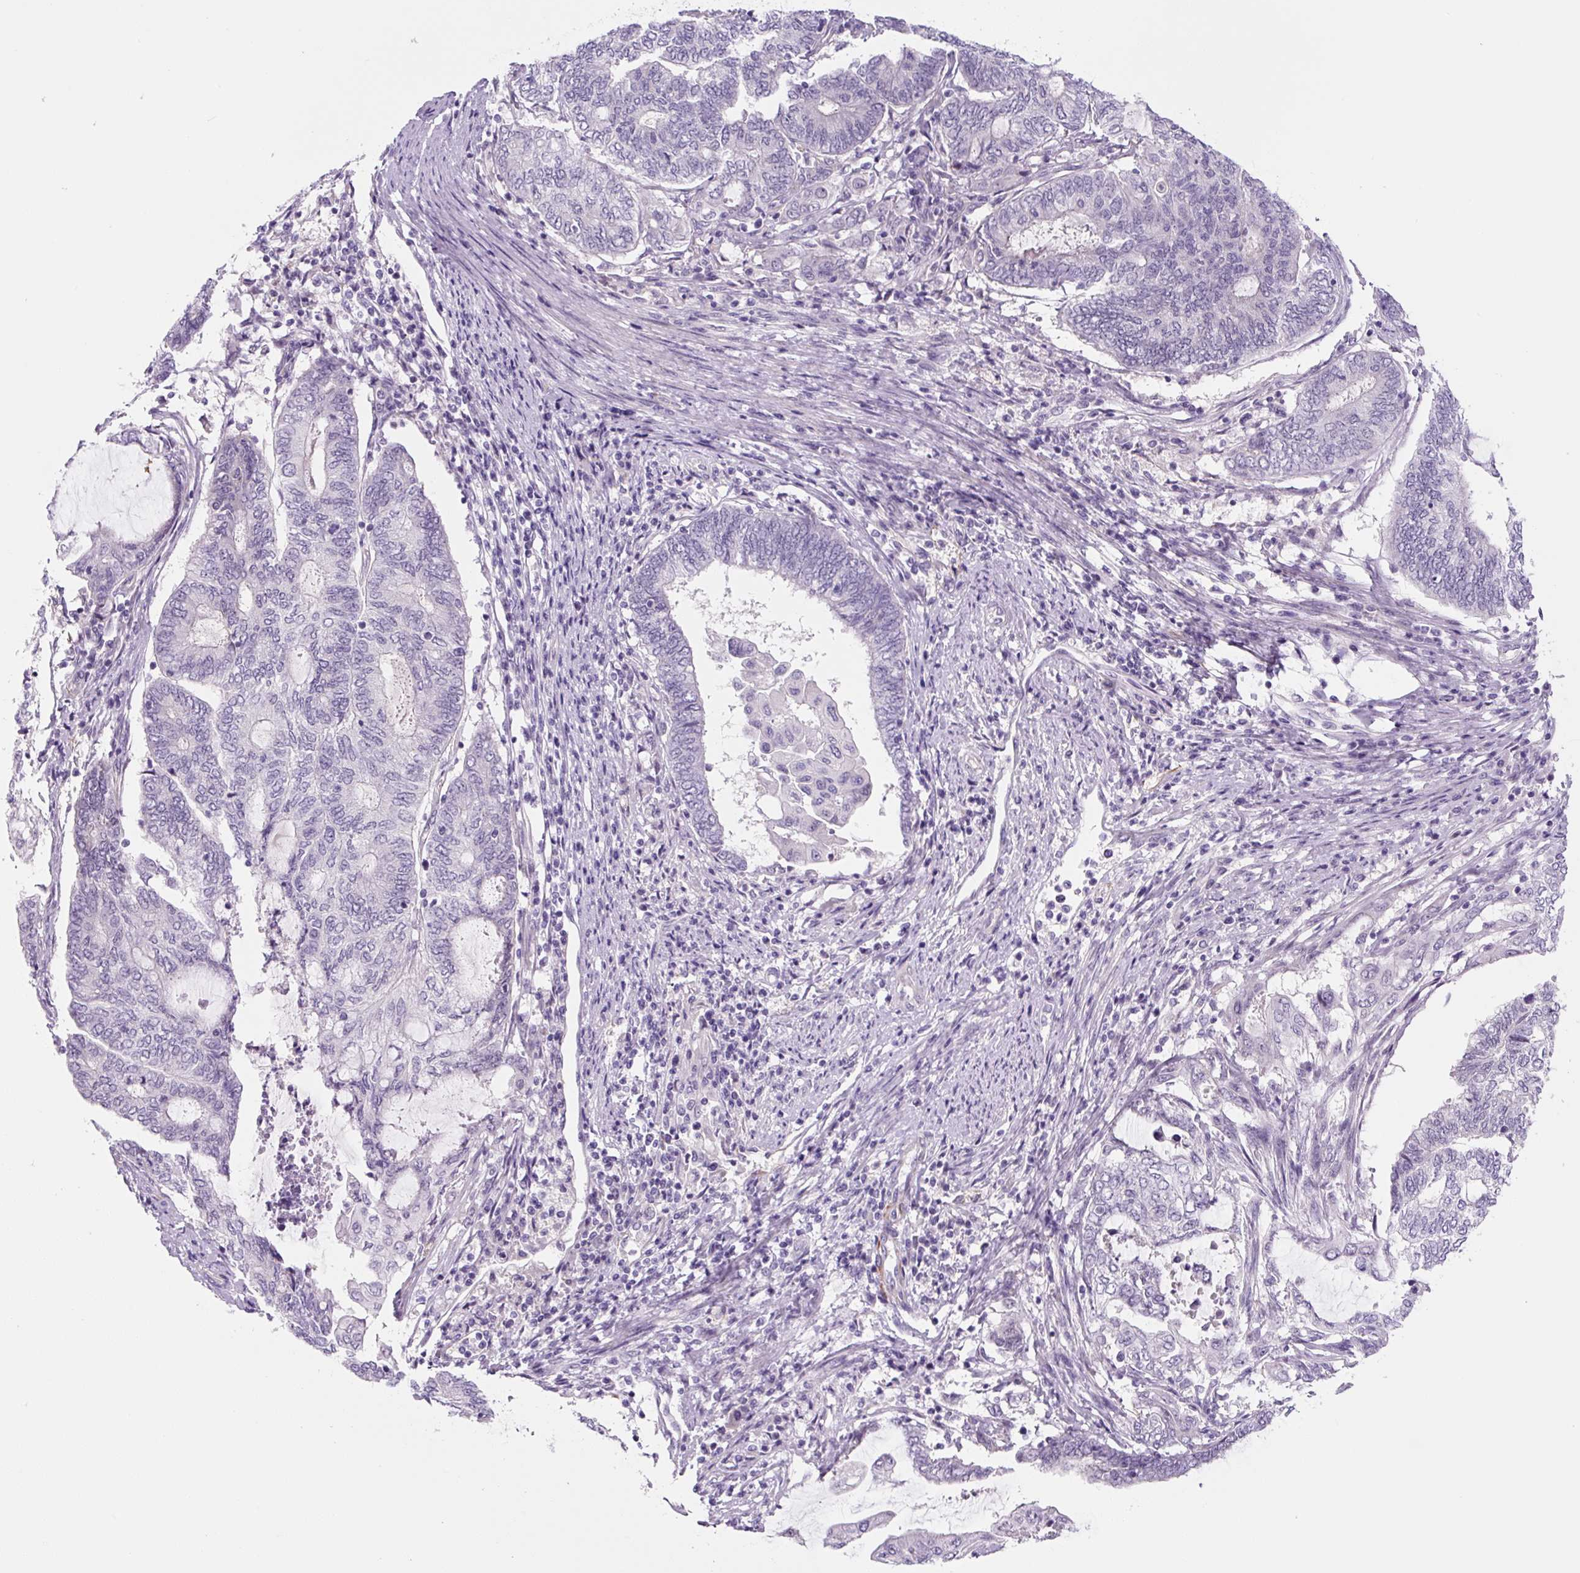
{"staining": {"intensity": "negative", "quantity": "none", "location": "none"}, "tissue": "endometrial cancer", "cell_type": "Tumor cells", "image_type": "cancer", "snomed": [{"axis": "morphology", "description": "Adenocarcinoma, NOS"}, {"axis": "topography", "description": "Uterus"}, {"axis": "topography", "description": "Endometrium"}], "caption": "Tumor cells show no significant positivity in endometrial adenocarcinoma.", "gene": "CCL25", "patient": {"sex": "female", "age": 70}}